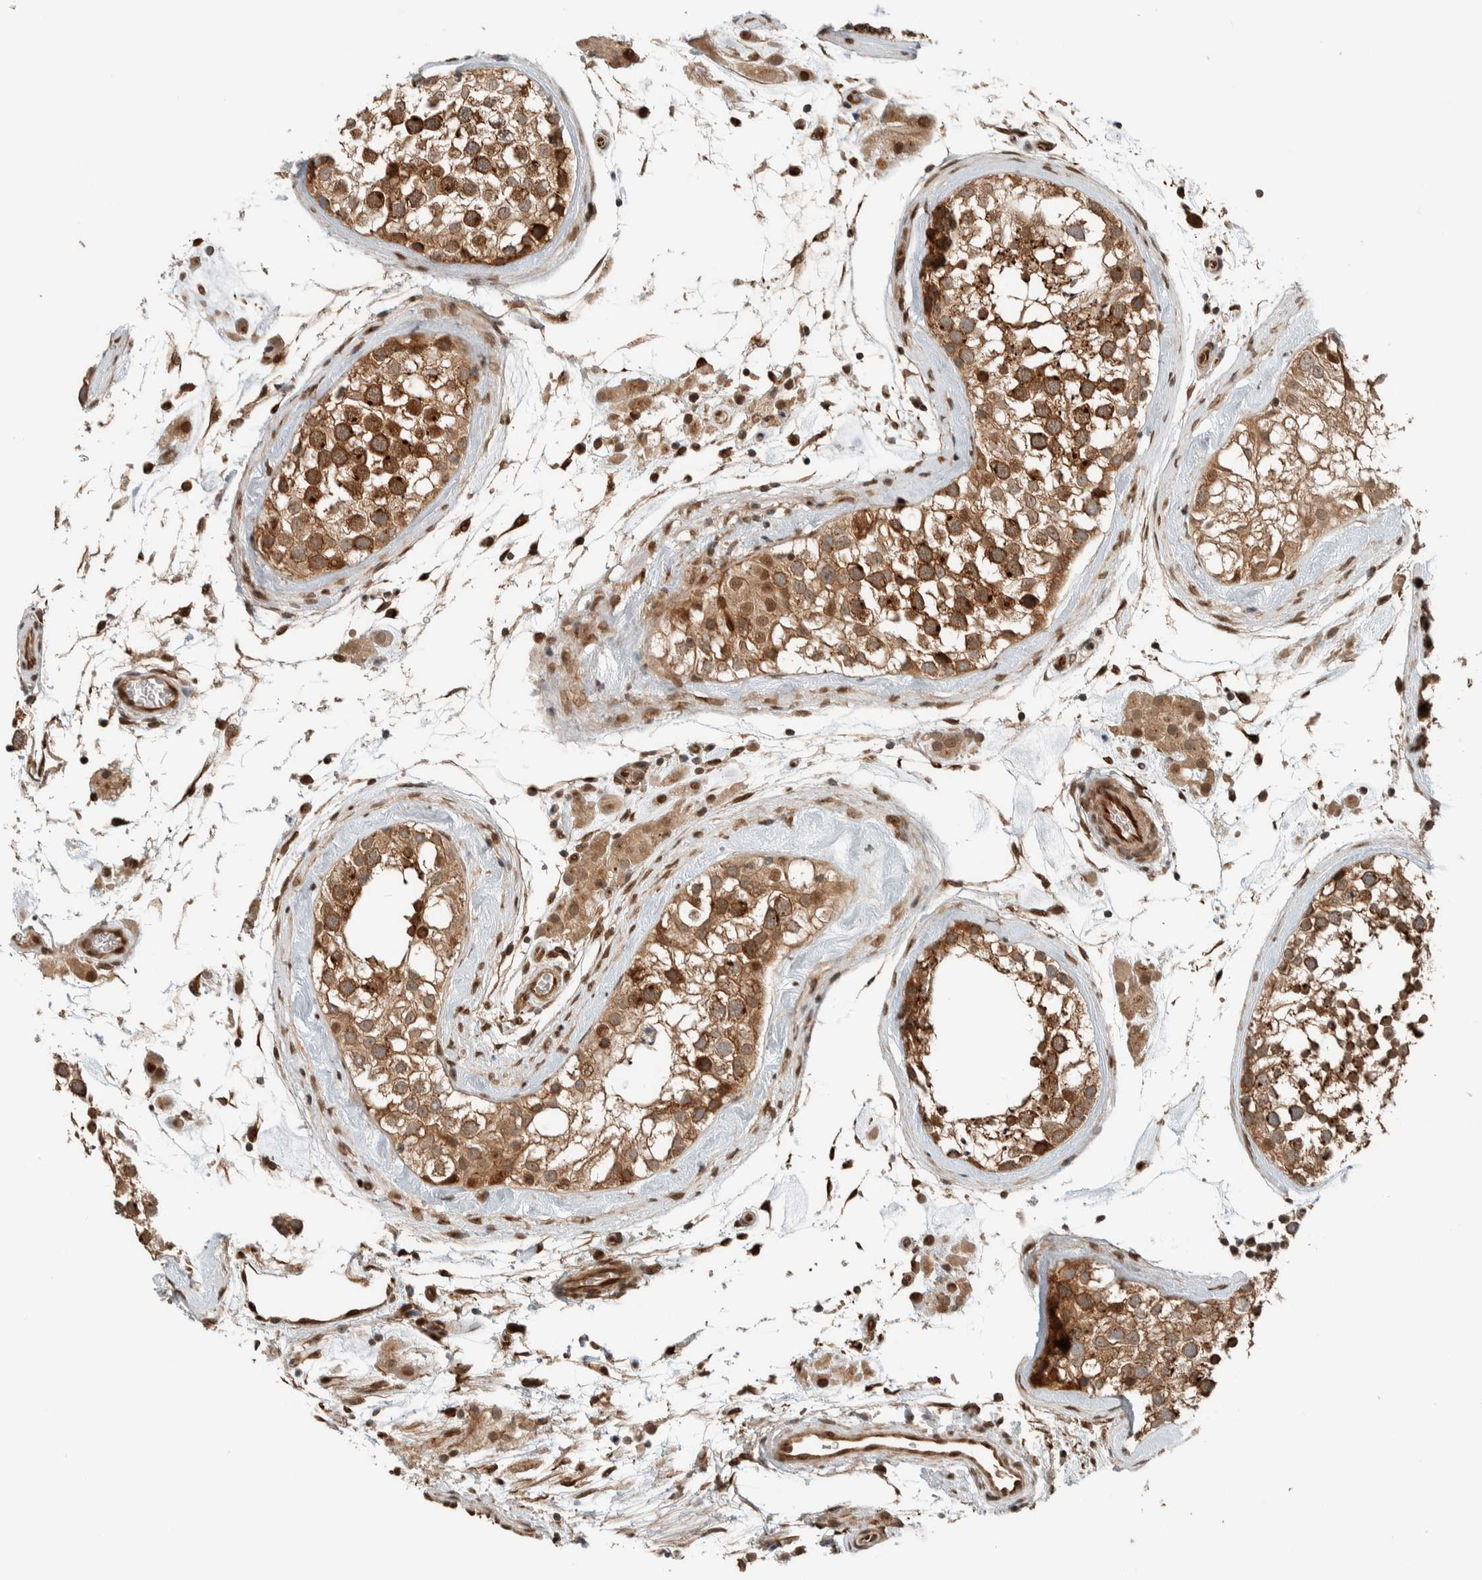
{"staining": {"intensity": "strong", "quantity": ">75%", "location": "cytoplasmic/membranous"}, "tissue": "testis", "cell_type": "Cells in seminiferous ducts", "image_type": "normal", "snomed": [{"axis": "morphology", "description": "Normal tissue, NOS"}, {"axis": "topography", "description": "Testis"}], "caption": "IHC of unremarkable human testis exhibits high levels of strong cytoplasmic/membranous staining in approximately >75% of cells in seminiferous ducts. The protein is stained brown, and the nuclei are stained in blue (DAB (3,3'-diaminobenzidine) IHC with brightfield microscopy, high magnification).", "gene": "STXBP4", "patient": {"sex": "male", "age": 46}}